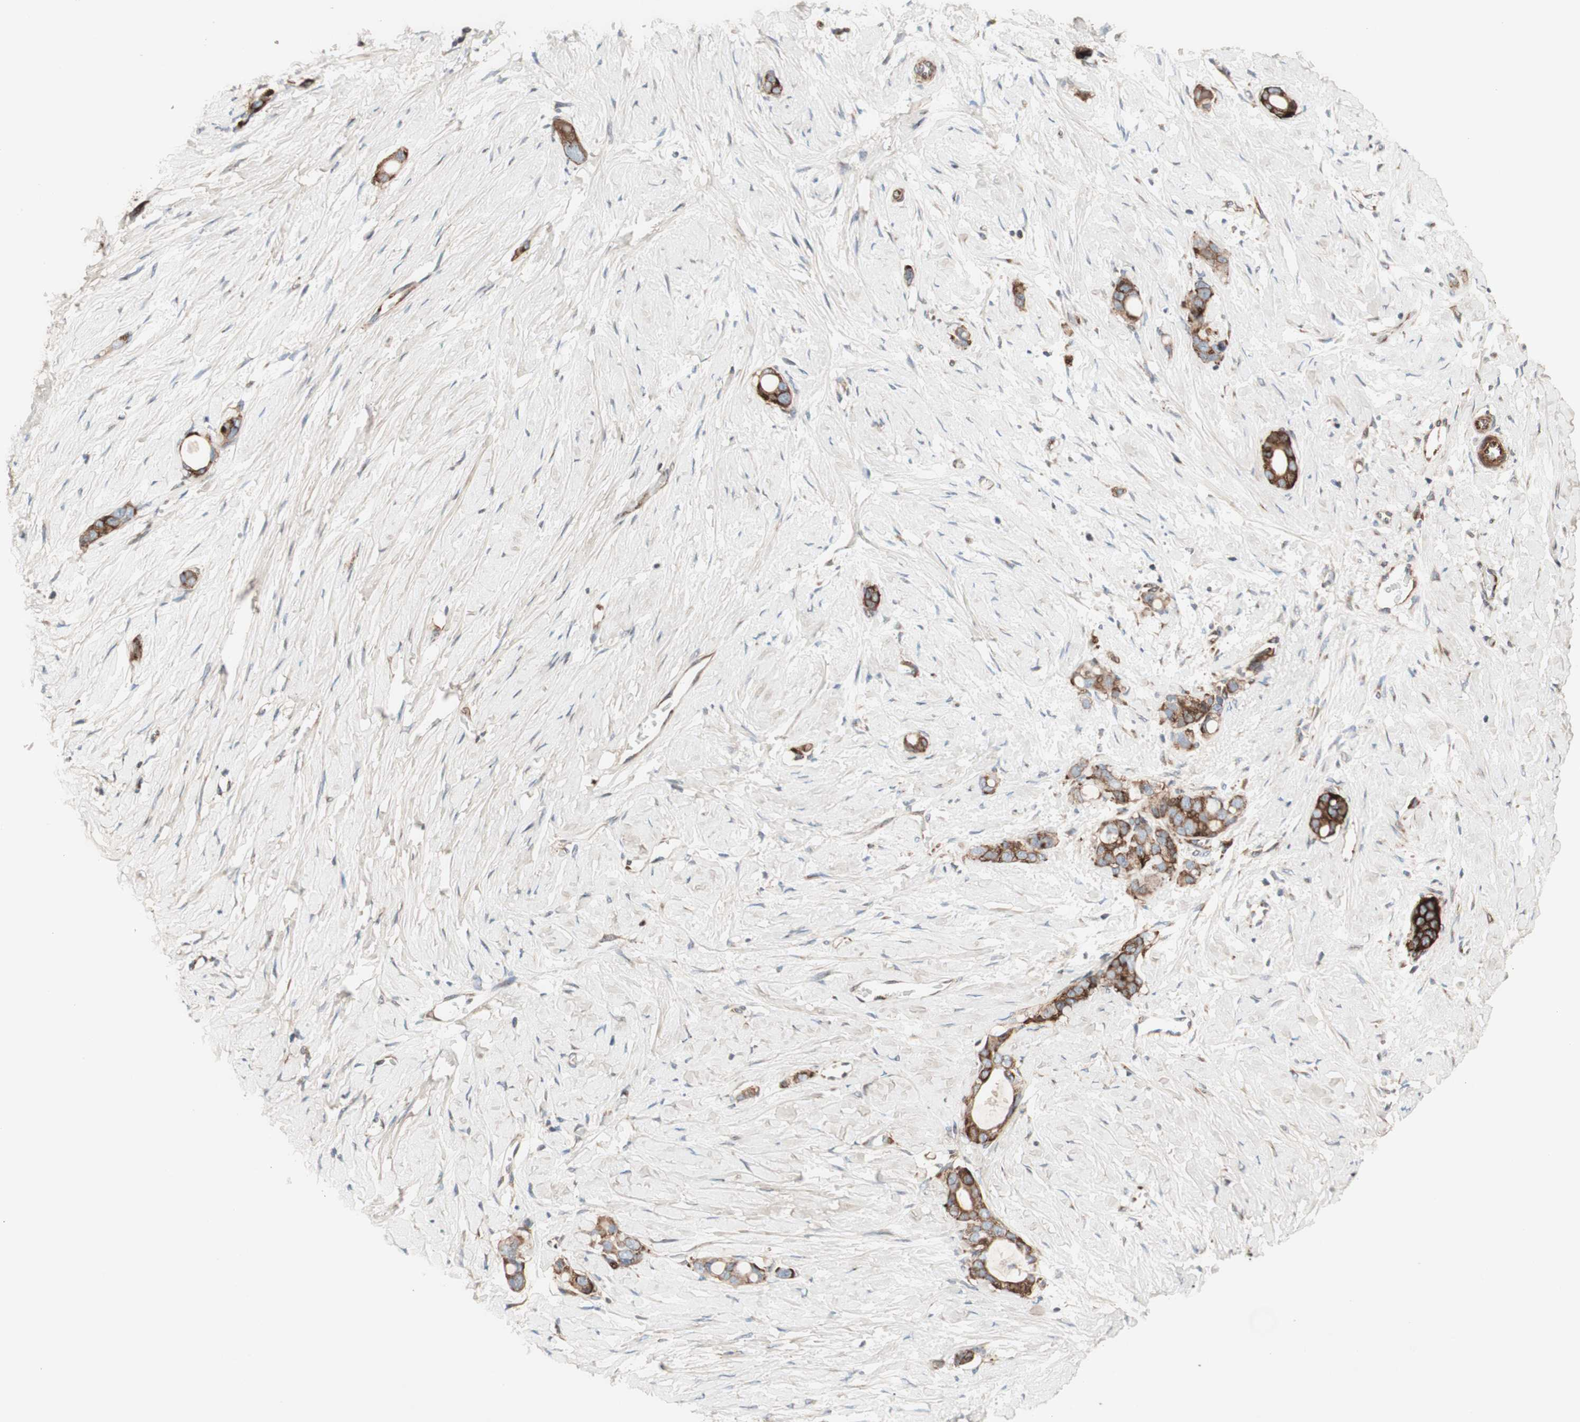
{"staining": {"intensity": "strong", "quantity": ">75%", "location": "cytoplasmic/membranous"}, "tissue": "stomach cancer", "cell_type": "Tumor cells", "image_type": "cancer", "snomed": [{"axis": "morphology", "description": "Adenocarcinoma, NOS"}, {"axis": "topography", "description": "Stomach"}], "caption": "The image displays a brown stain indicating the presence of a protein in the cytoplasmic/membranous of tumor cells in stomach cancer.", "gene": "CCN4", "patient": {"sex": "female", "age": 75}}